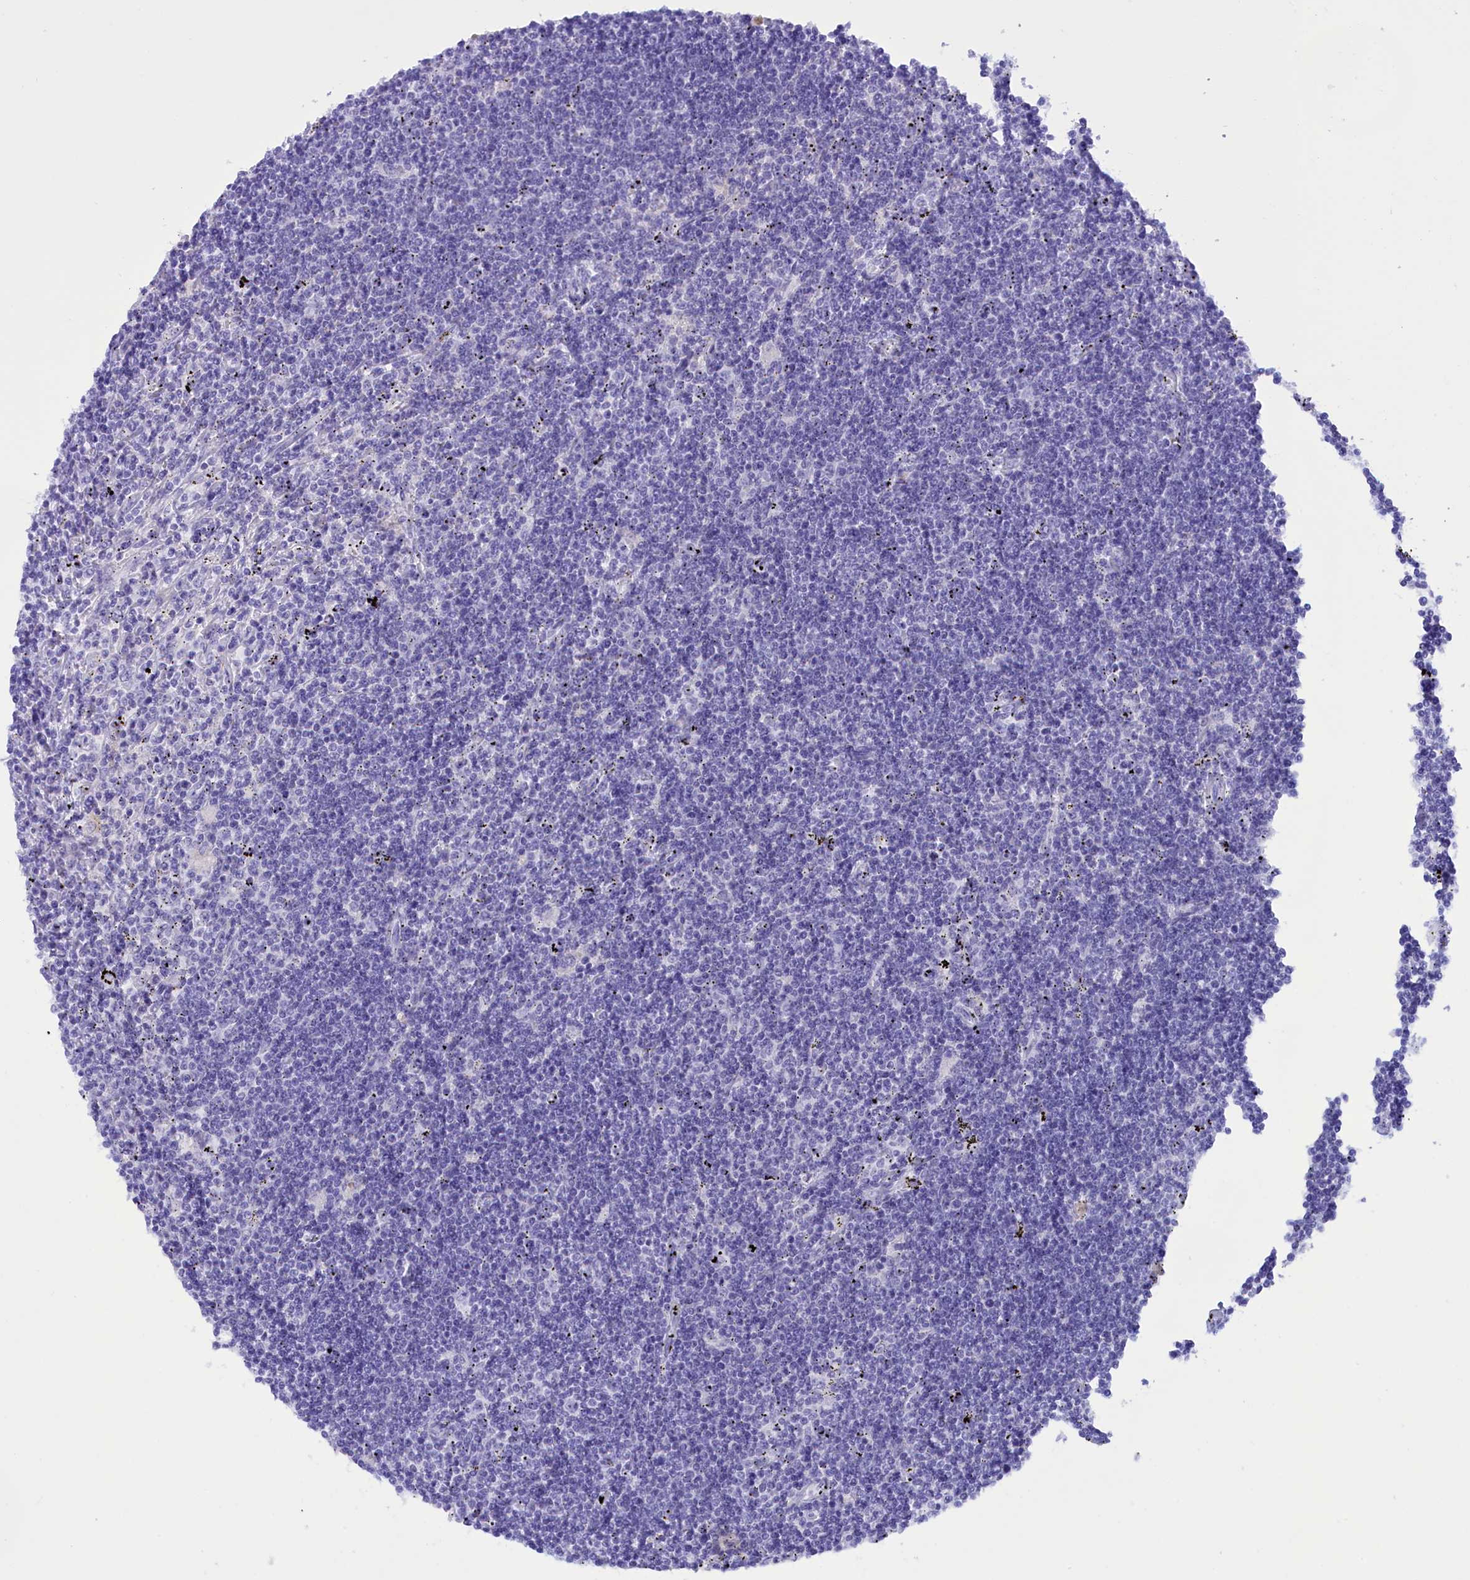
{"staining": {"intensity": "negative", "quantity": "none", "location": "none"}, "tissue": "lymphoma", "cell_type": "Tumor cells", "image_type": "cancer", "snomed": [{"axis": "morphology", "description": "Malignant lymphoma, non-Hodgkin's type, Low grade"}, {"axis": "topography", "description": "Spleen"}], "caption": "IHC histopathology image of malignant lymphoma, non-Hodgkin's type (low-grade) stained for a protein (brown), which demonstrates no expression in tumor cells. (Immunohistochemistry (ihc), brightfield microscopy, high magnification).", "gene": "BRI3", "patient": {"sex": "male", "age": 76}}